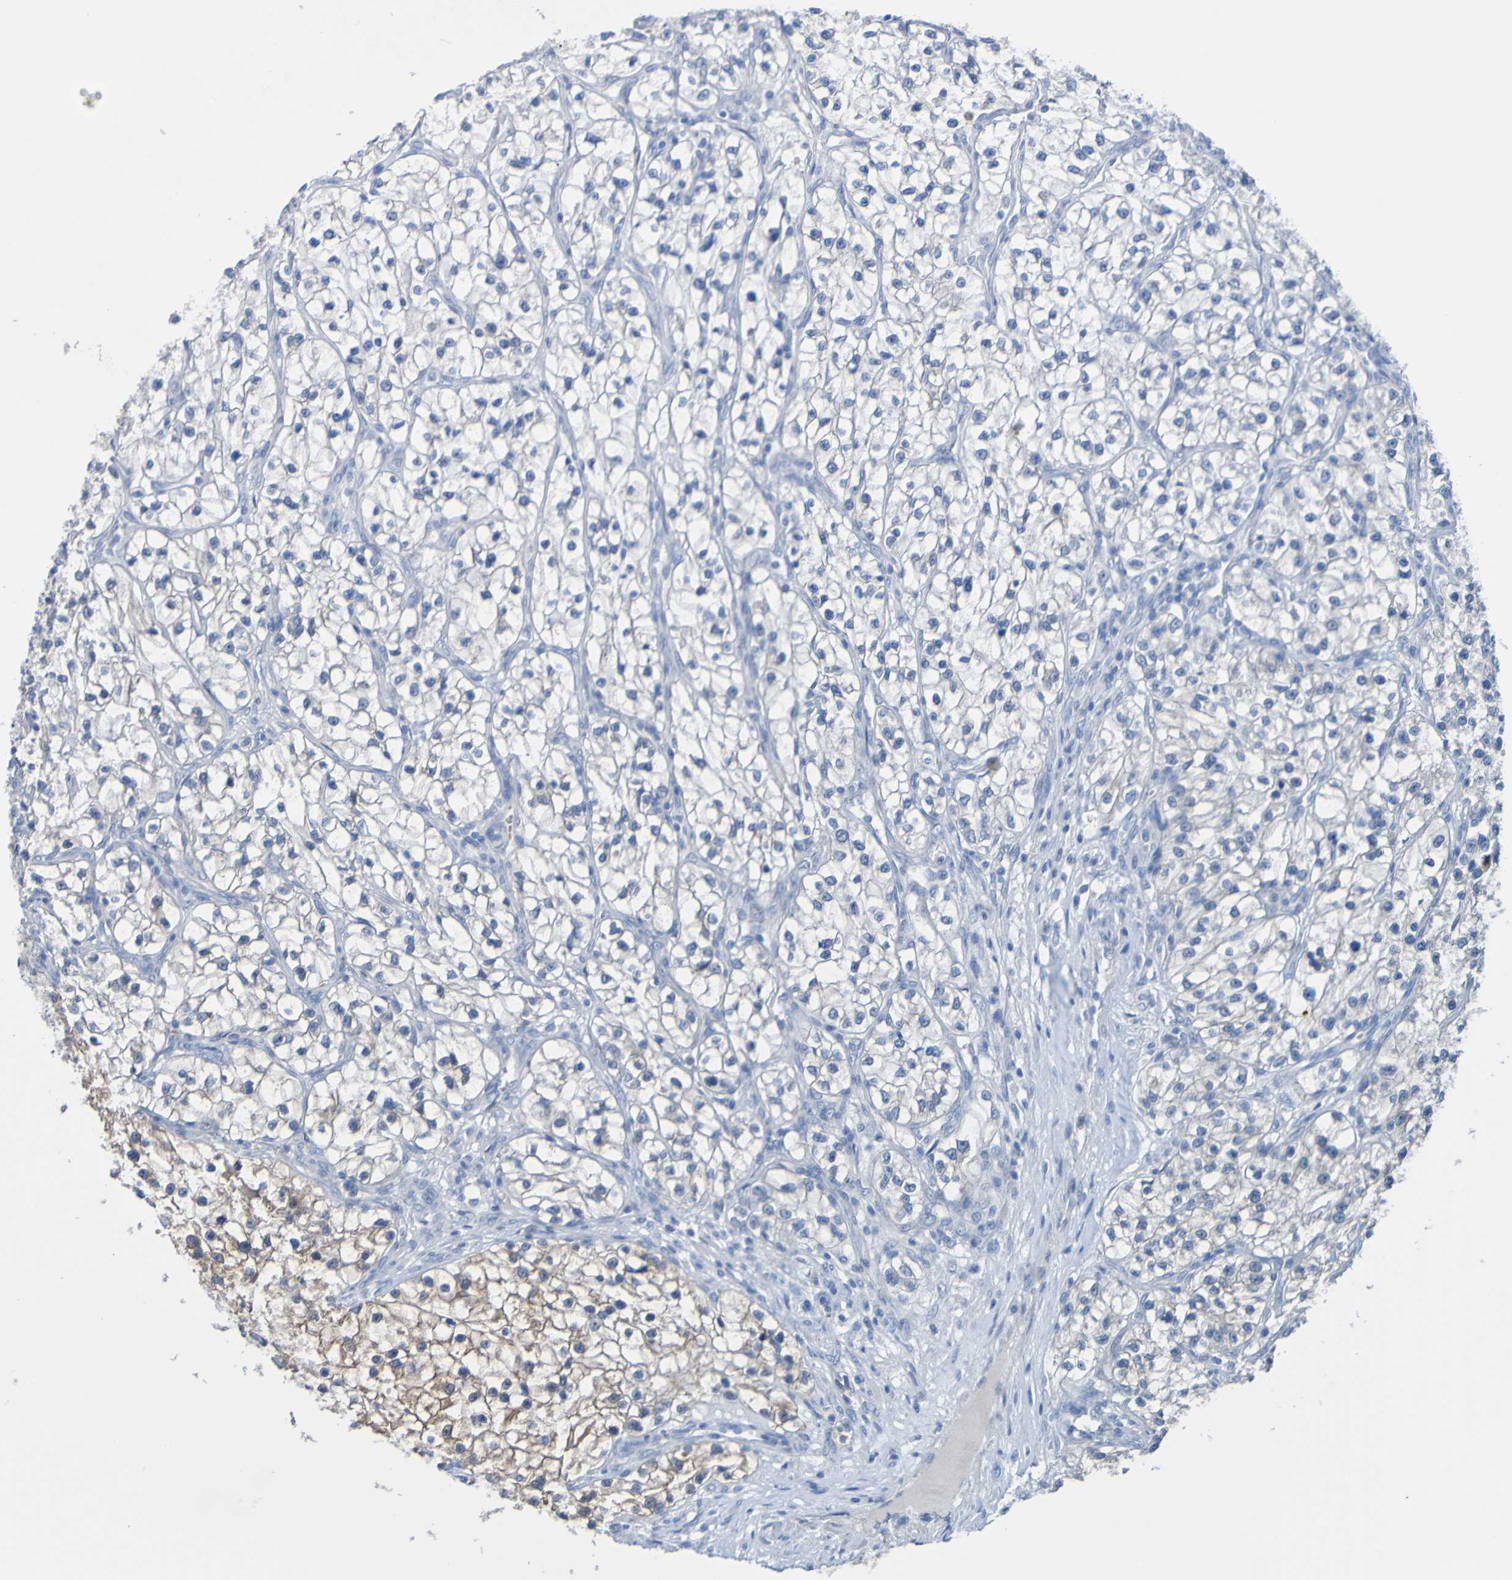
{"staining": {"intensity": "moderate", "quantity": "<25%", "location": "cytoplasmic/membranous"}, "tissue": "renal cancer", "cell_type": "Tumor cells", "image_type": "cancer", "snomed": [{"axis": "morphology", "description": "Adenocarcinoma, NOS"}, {"axis": "topography", "description": "Kidney"}], "caption": "IHC (DAB (3,3'-diaminobenzidine)) staining of human renal adenocarcinoma shows moderate cytoplasmic/membranous protein expression in approximately <25% of tumor cells. Nuclei are stained in blue.", "gene": "ACMSD", "patient": {"sex": "female", "age": 57}}